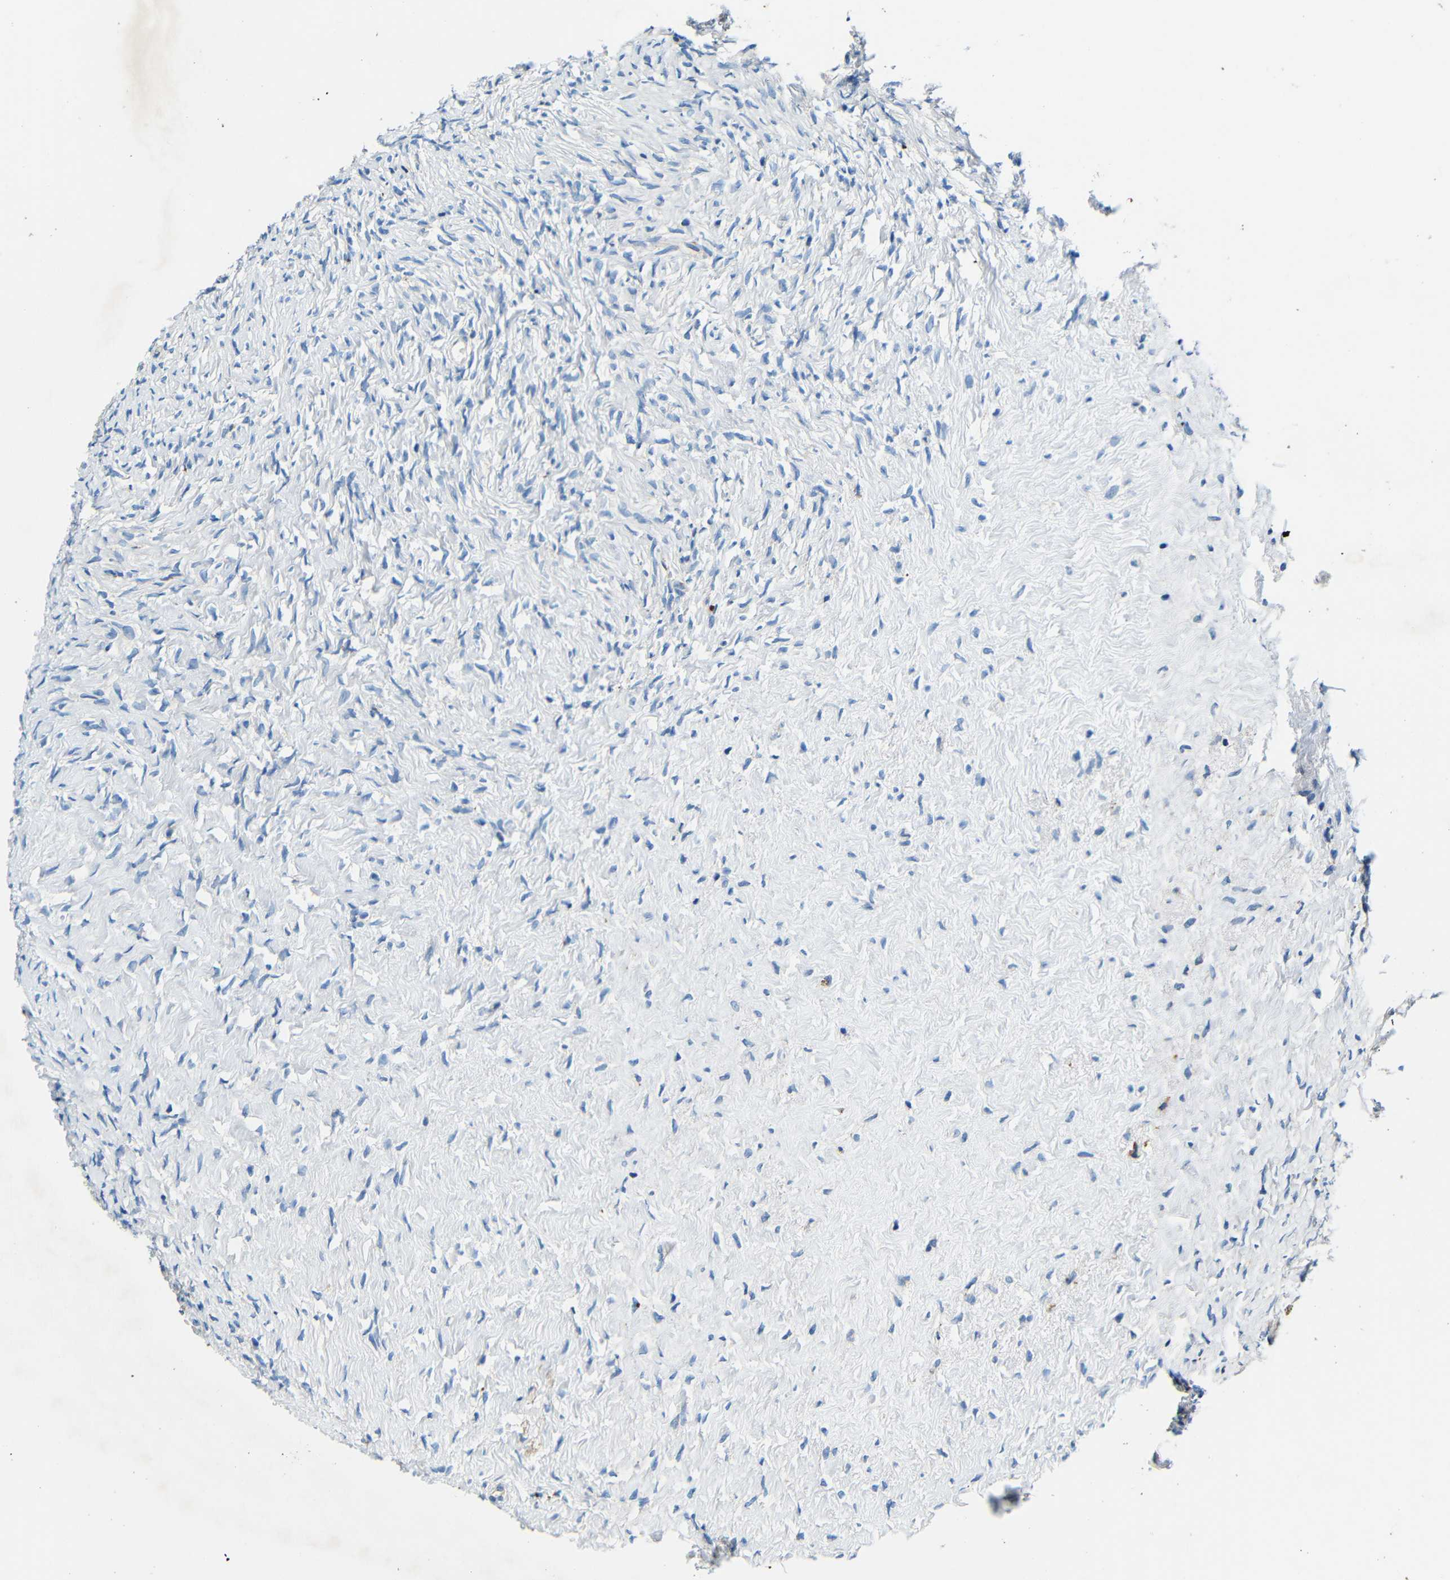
{"staining": {"intensity": "weak", "quantity": "<25%", "location": "cytoplasmic/membranous"}, "tissue": "ovary", "cell_type": "Ovarian stroma cells", "image_type": "normal", "snomed": [{"axis": "morphology", "description": "Normal tissue, NOS"}, {"axis": "topography", "description": "Ovary"}], "caption": "IHC micrograph of unremarkable ovary: ovary stained with DAB (3,3'-diaminobenzidine) shows no significant protein positivity in ovarian stroma cells. (Brightfield microscopy of DAB immunohistochemistry at high magnification).", "gene": "GALNT18", "patient": {"sex": "female", "age": 35}}